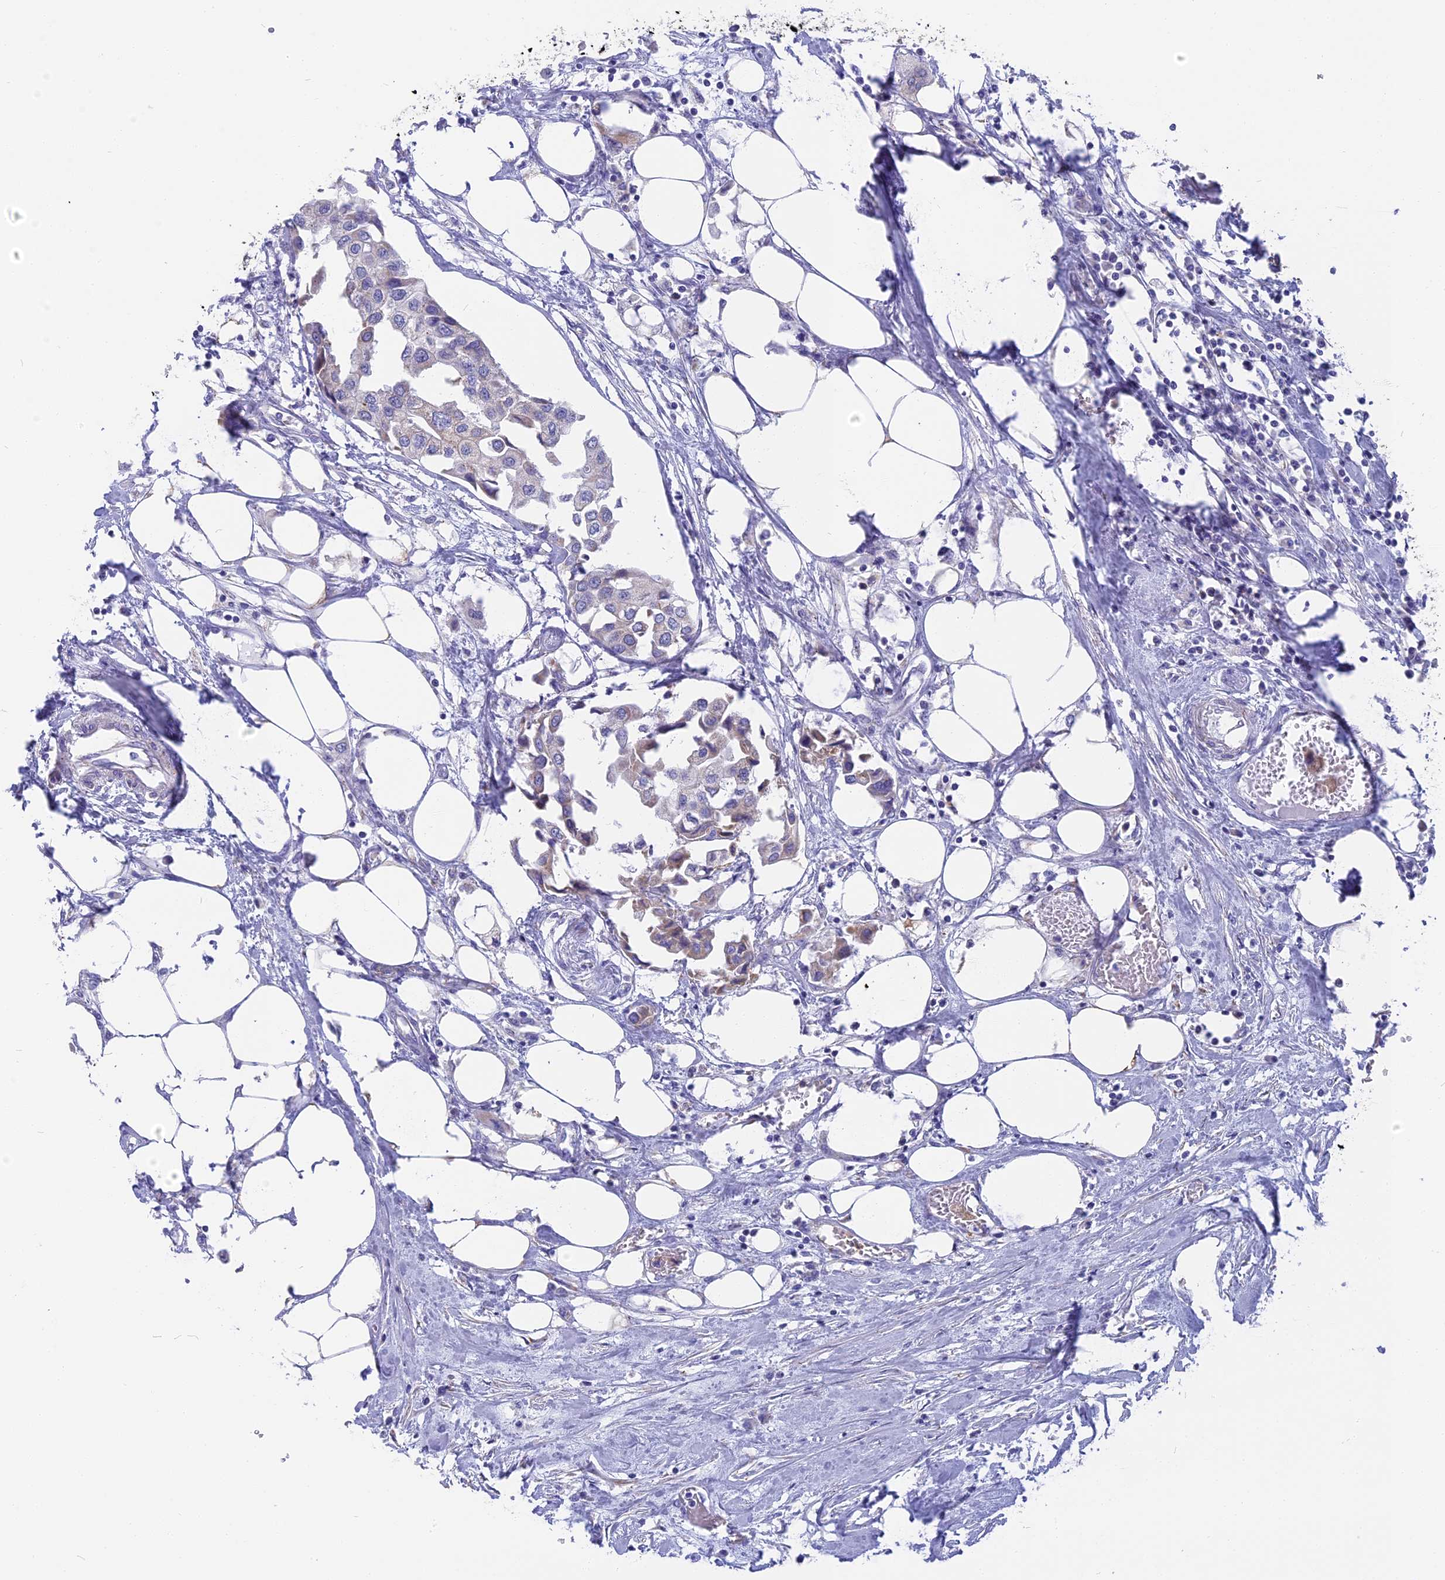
{"staining": {"intensity": "negative", "quantity": "none", "location": "none"}, "tissue": "urothelial cancer", "cell_type": "Tumor cells", "image_type": "cancer", "snomed": [{"axis": "morphology", "description": "Urothelial carcinoma, High grade"}, {"axis": "topography", "description": "Urinary bladder"}], "caption": "A high-resolution photomicrograph shows immunohistochemistry staining of urothelial carcinoma (high-grade), which demonstrates no significant positivity in tumor cells.", "gene": "DTWD1", "patient": {"sex": "male", "age": 64}}